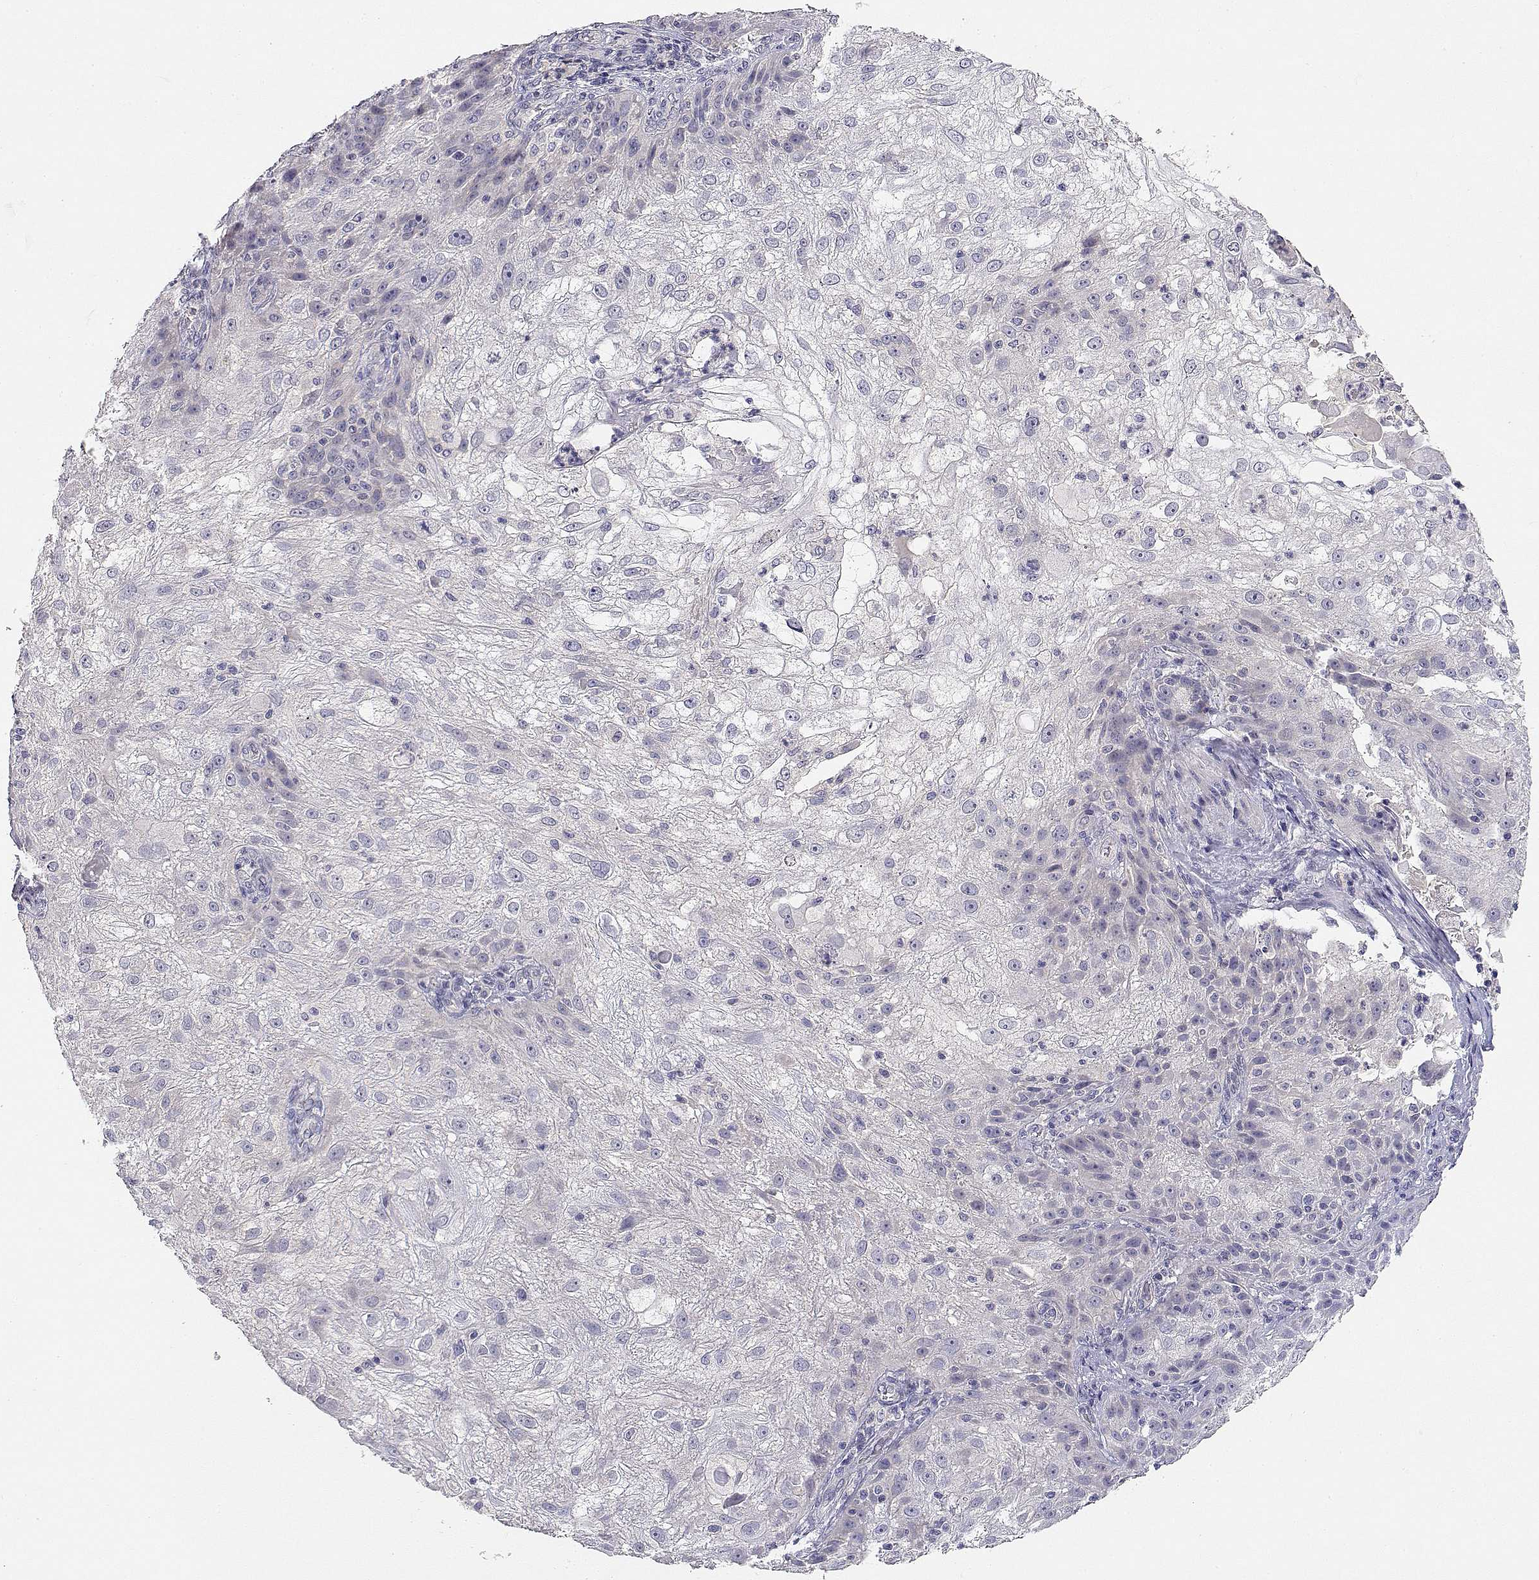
{"staining": {"intensity": "negative", "quantity": "none", "location": "none"}, "tissue": "skin cancer", "cell_type": "Tumor cells", "image_type": "cancer", "snomed": [{"axis": "morphology", "description": "Normal tissue, NOS"}, {"axis": "morphology", "description": "Squamous cell carcinoma, NOS"}, {"axis": "topography", "description": "Skin"}], "caption": "Immunohistochemistry histopathology image of neoplastic tissue: squamous cell carcinoma (skin) stained with DAB (3,3'-diaminobenzidine) shows no significant protein positivity in tumor cells.", "gene": "ADA", "patient": {"sex": "female", "age": 83}}